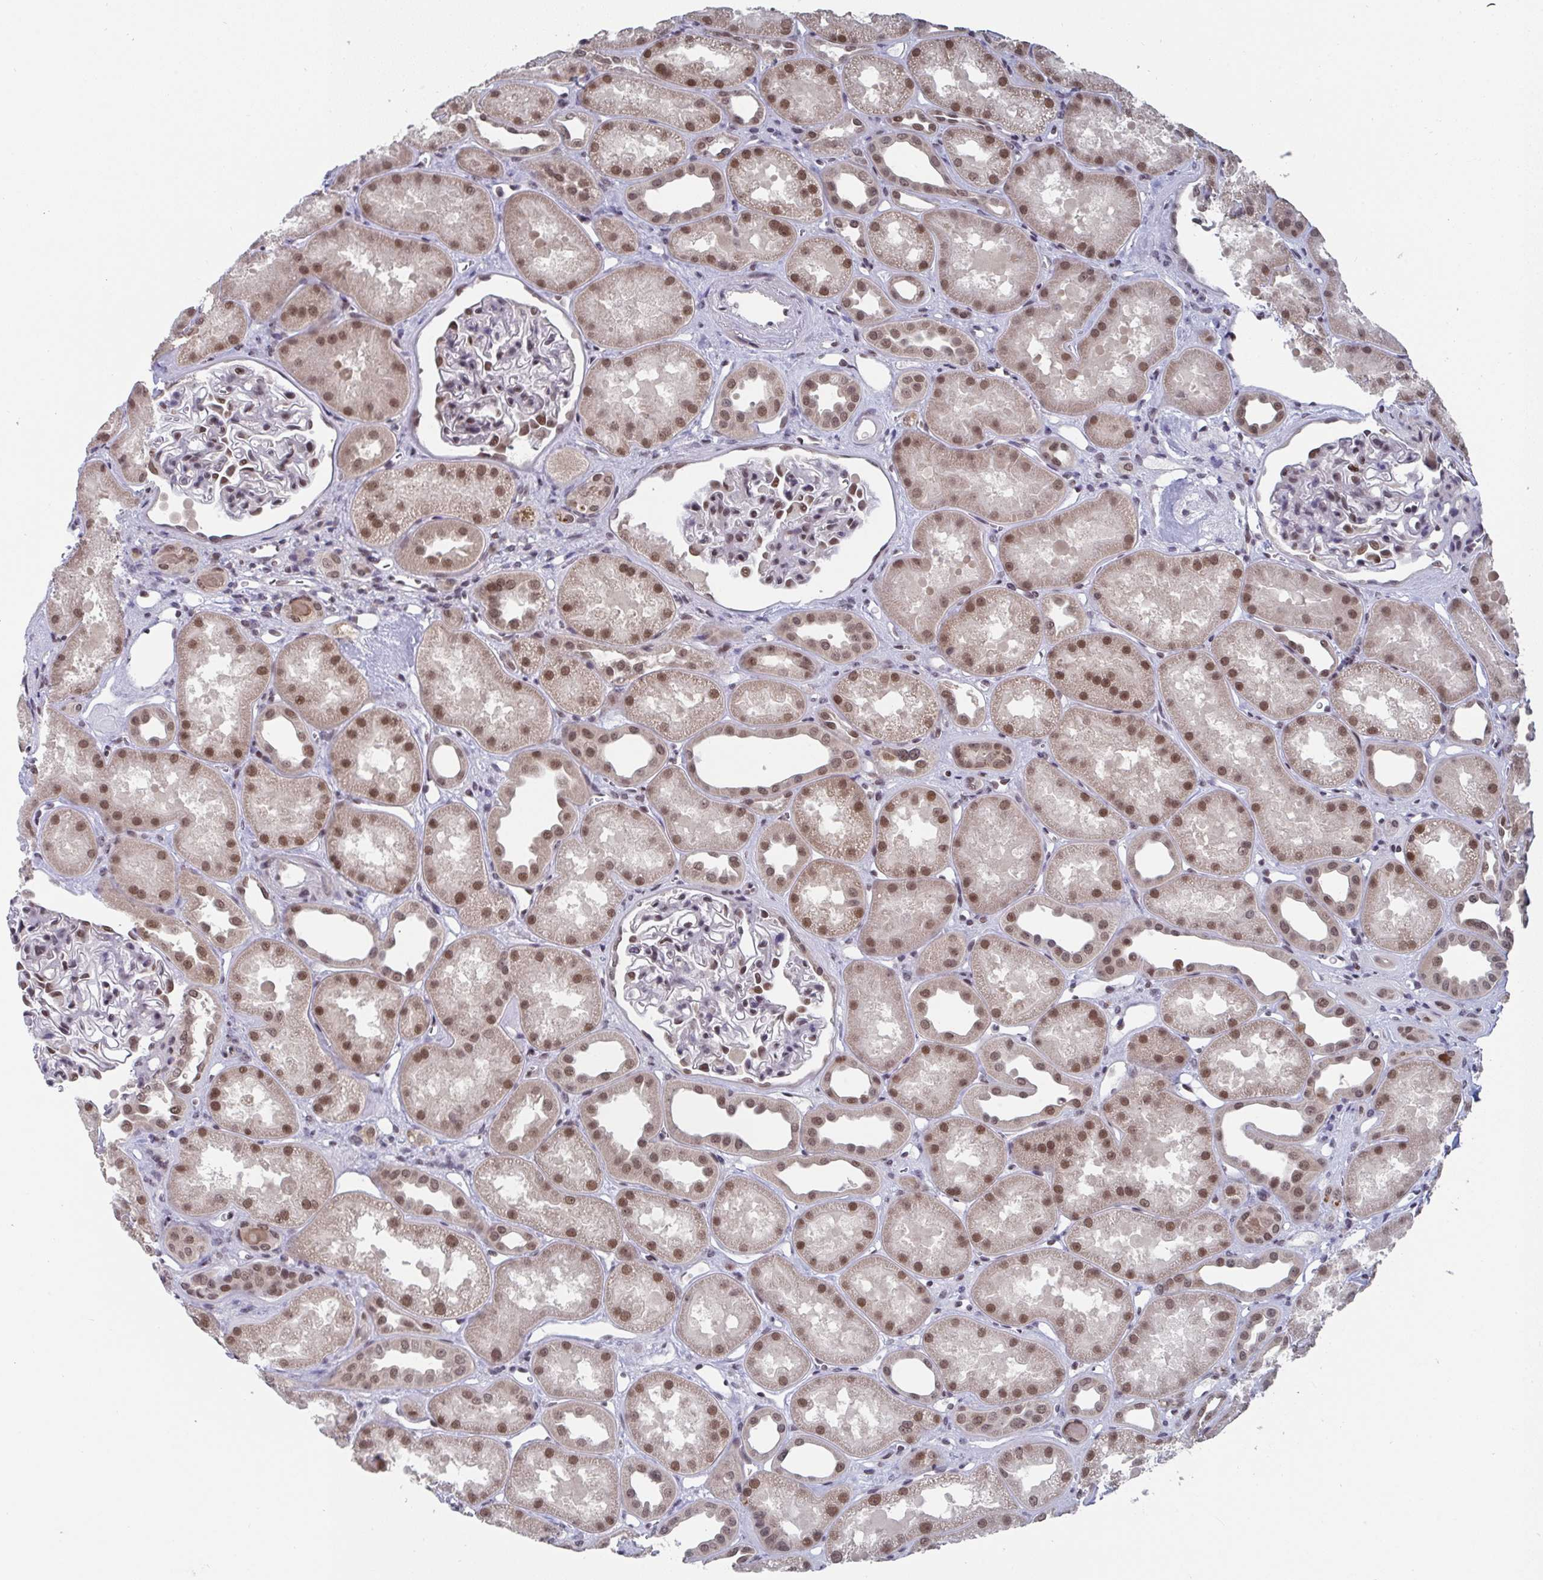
{"staining": {"intensity": "moderate", "quantity": "25%-75%", "location": "nuclear"}, "tissue": "kidney", "cell_type": "Cells in glomeruli", "image_type": "normal", "snomed": [{"axis": "morphology", "description": "Normal tissue, NOS"}, {"axis": "topography", "description": "Kidney"}], "caption": "Immunohistochemical staining of unremarkable kidney shows 25%-75% levels of moderate nuclear protein positivity in approximately 25%-75% of cells in glomeruli.", "gene": "JMJD1C", "patient": {"sex": "male", "age": 61}}